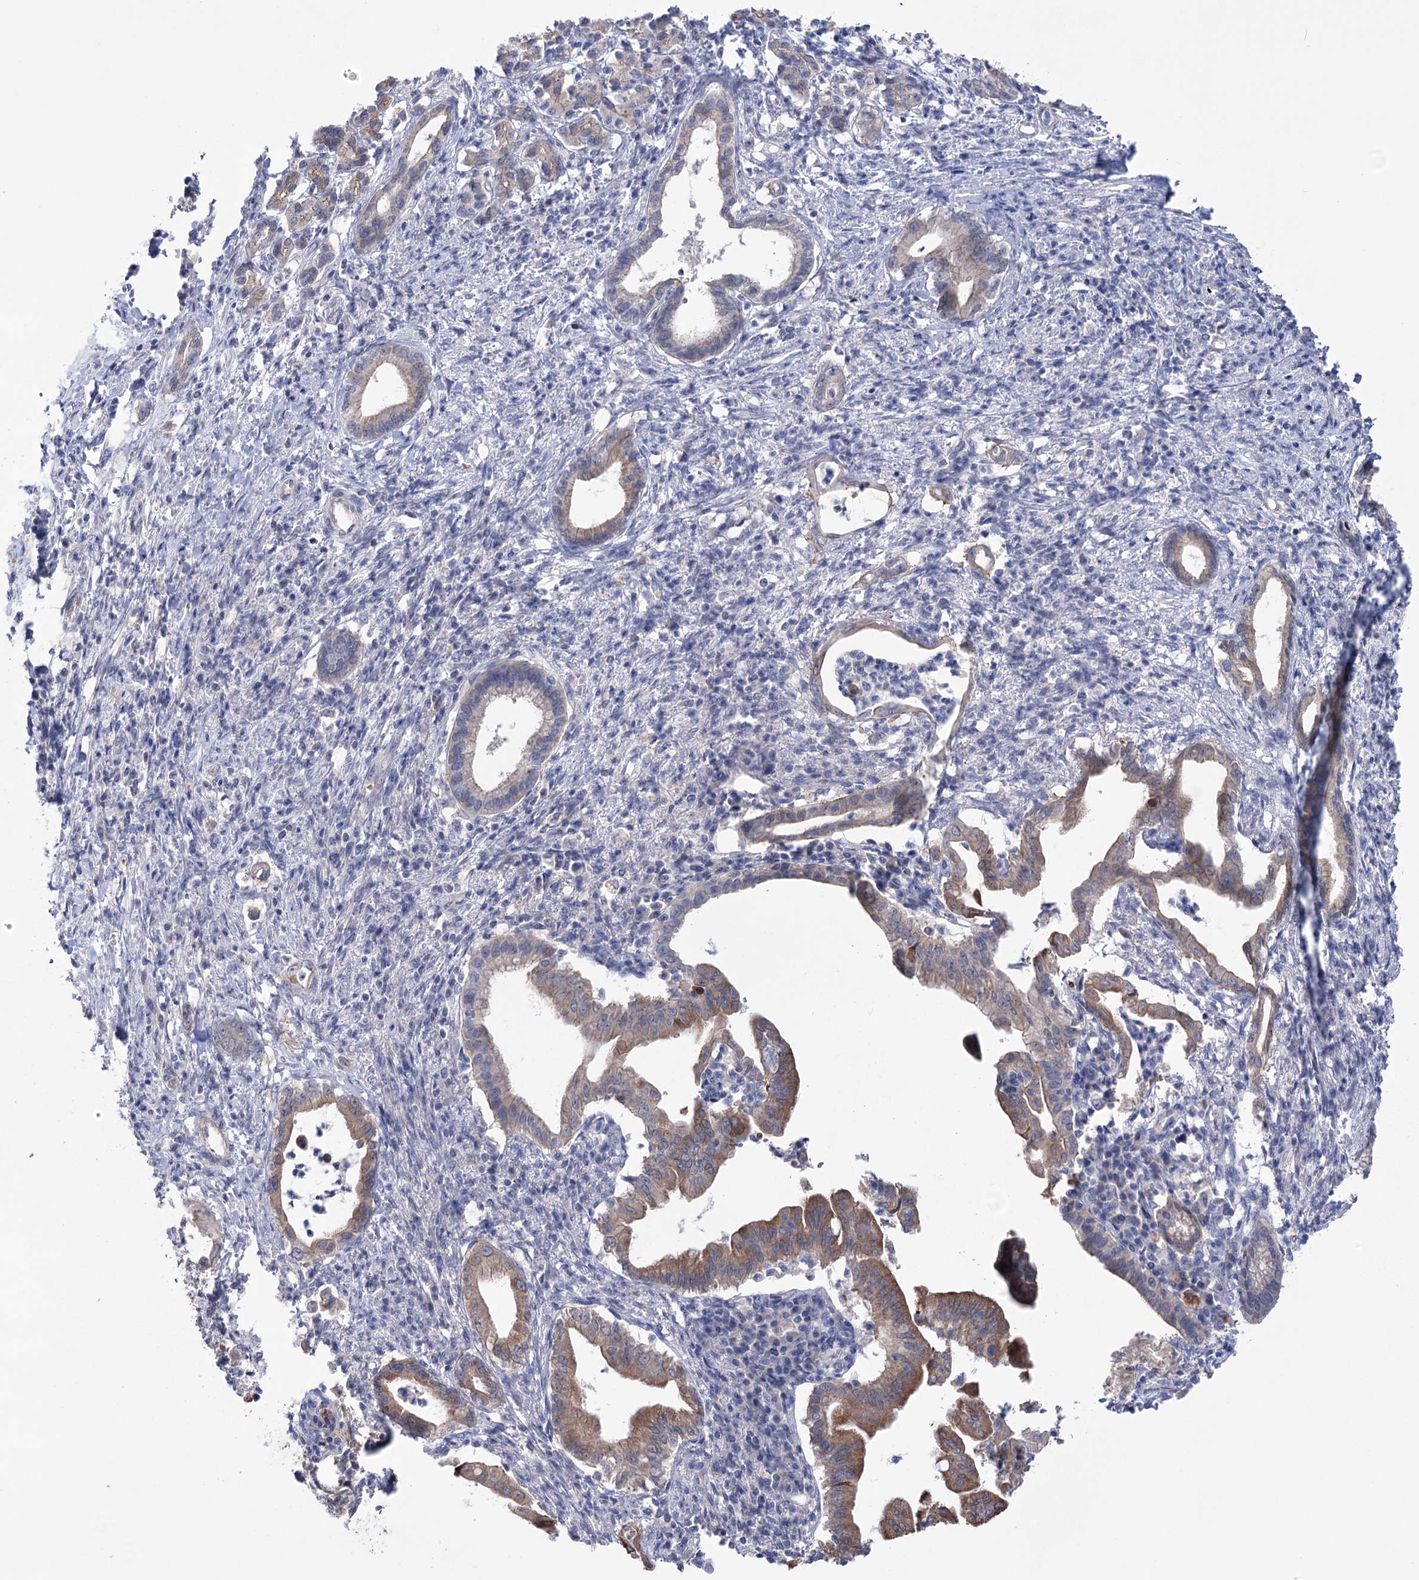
{"staining": {"intensity": "moderate", "quantity": "25%-75%", "location": "cytoplasmic/membranous"}, "tissue": "pancreatic cancer", "cell_type": "Tumor cells", "image_type": "cancer", "snomed": [{"axis": "morphology", "description": "Adenocarcinoma, NOS"}, {"axis": "topography", "description": "Pancreas"}], "caption": "Pancreatic cancer stained with a protein marker demonstrates moderate staining in tumor cells.", "gene": "TRIM71", "patient": {"sex": "female", "age": 55}}